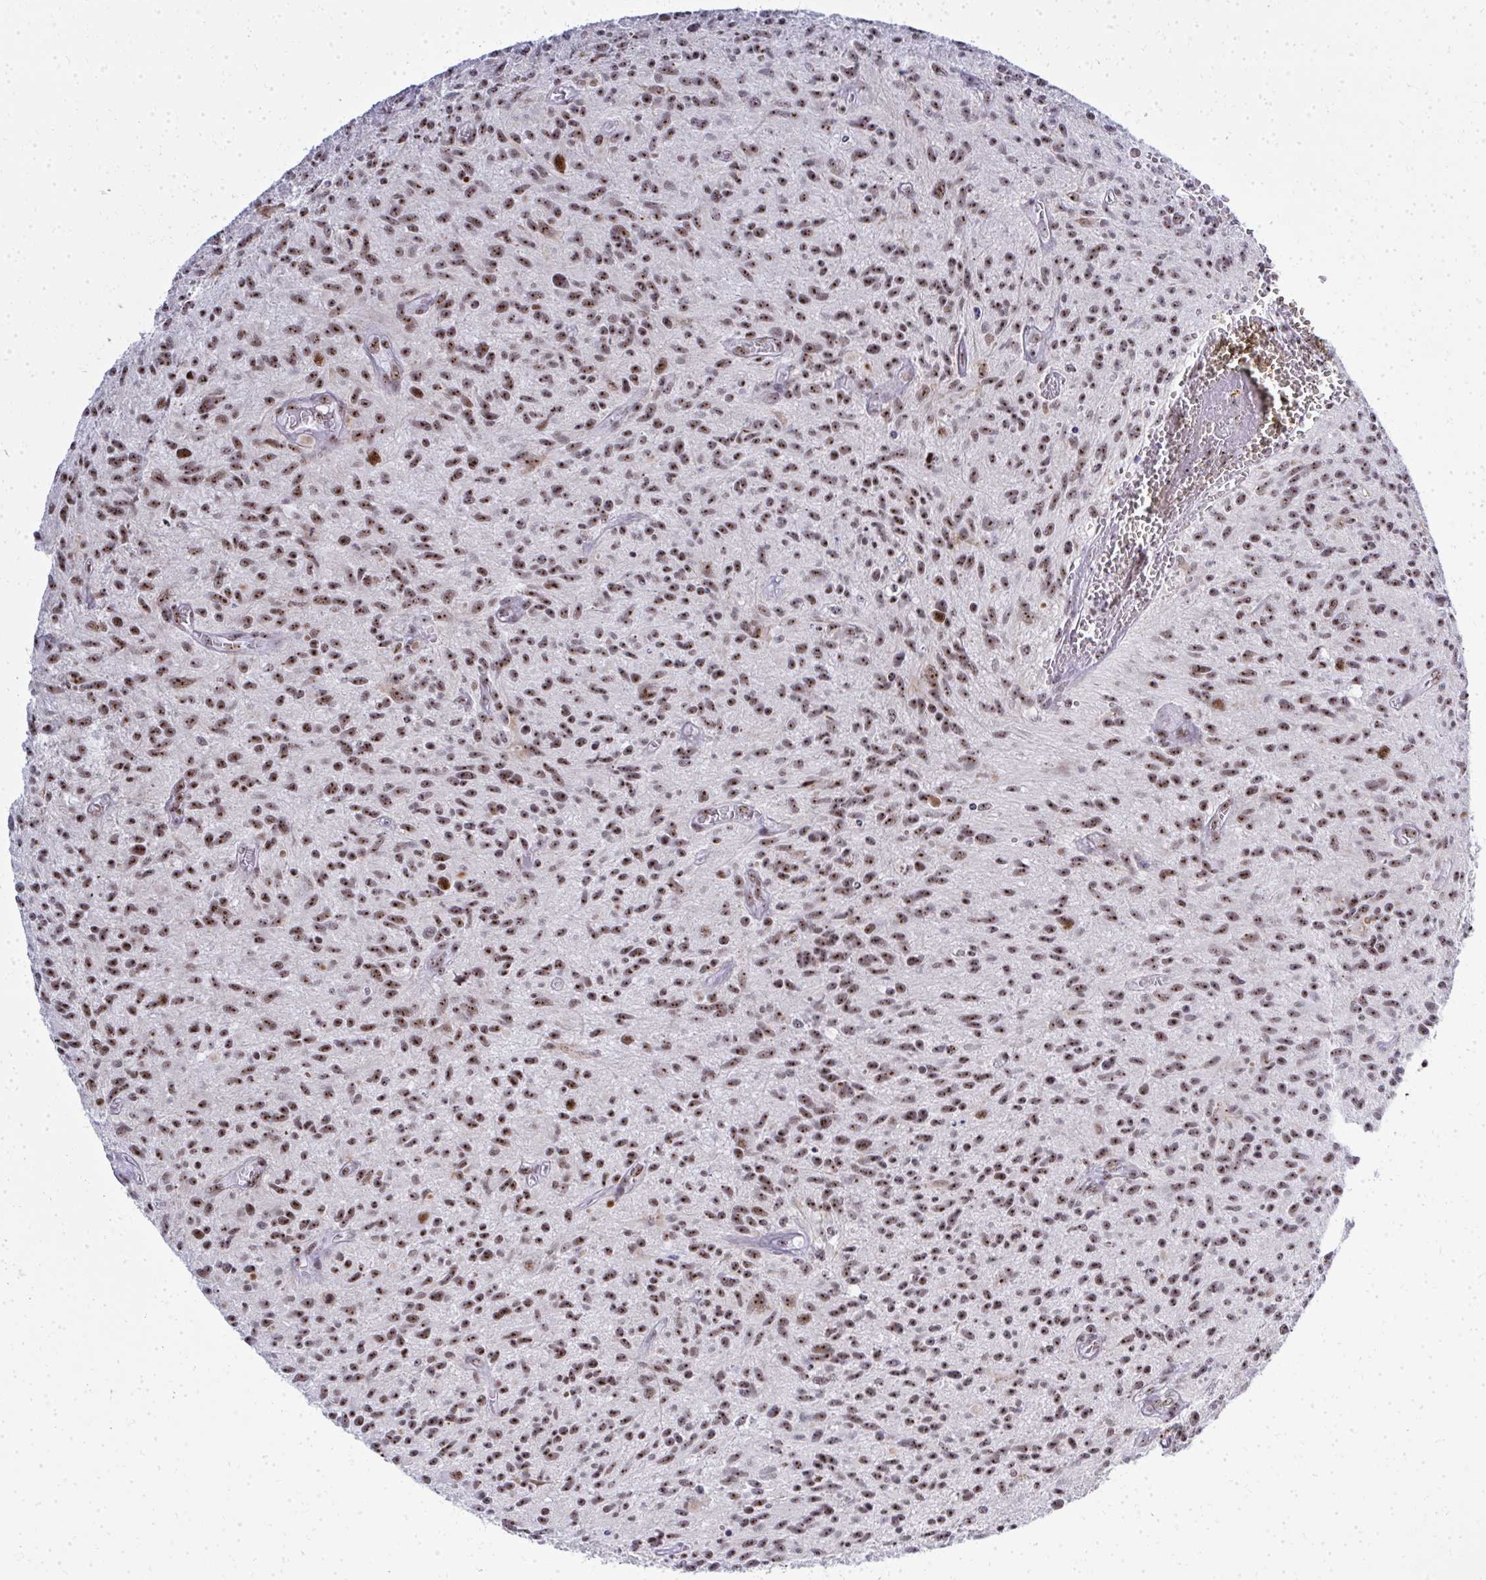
{"staining": {"intensity": "moderate", "quantity": ">75%", "location": "nuclear"}, "tissue": "glioma", "cell_type": "Tumor cells", "image_type": "cancer", "snomed": [{"axis": "morphology", "description": "Glioma, malignant, High grade"}, {"axis": "topography", "description": "Brain"}], "caption": "IHC of malignant glioma (high-grade) demonstrates medium levels of moderate nuclear expression in approximately >75% of tumor cells.", "gene": "SIRT7", "patient": {"sex": "male", "age": 75}}